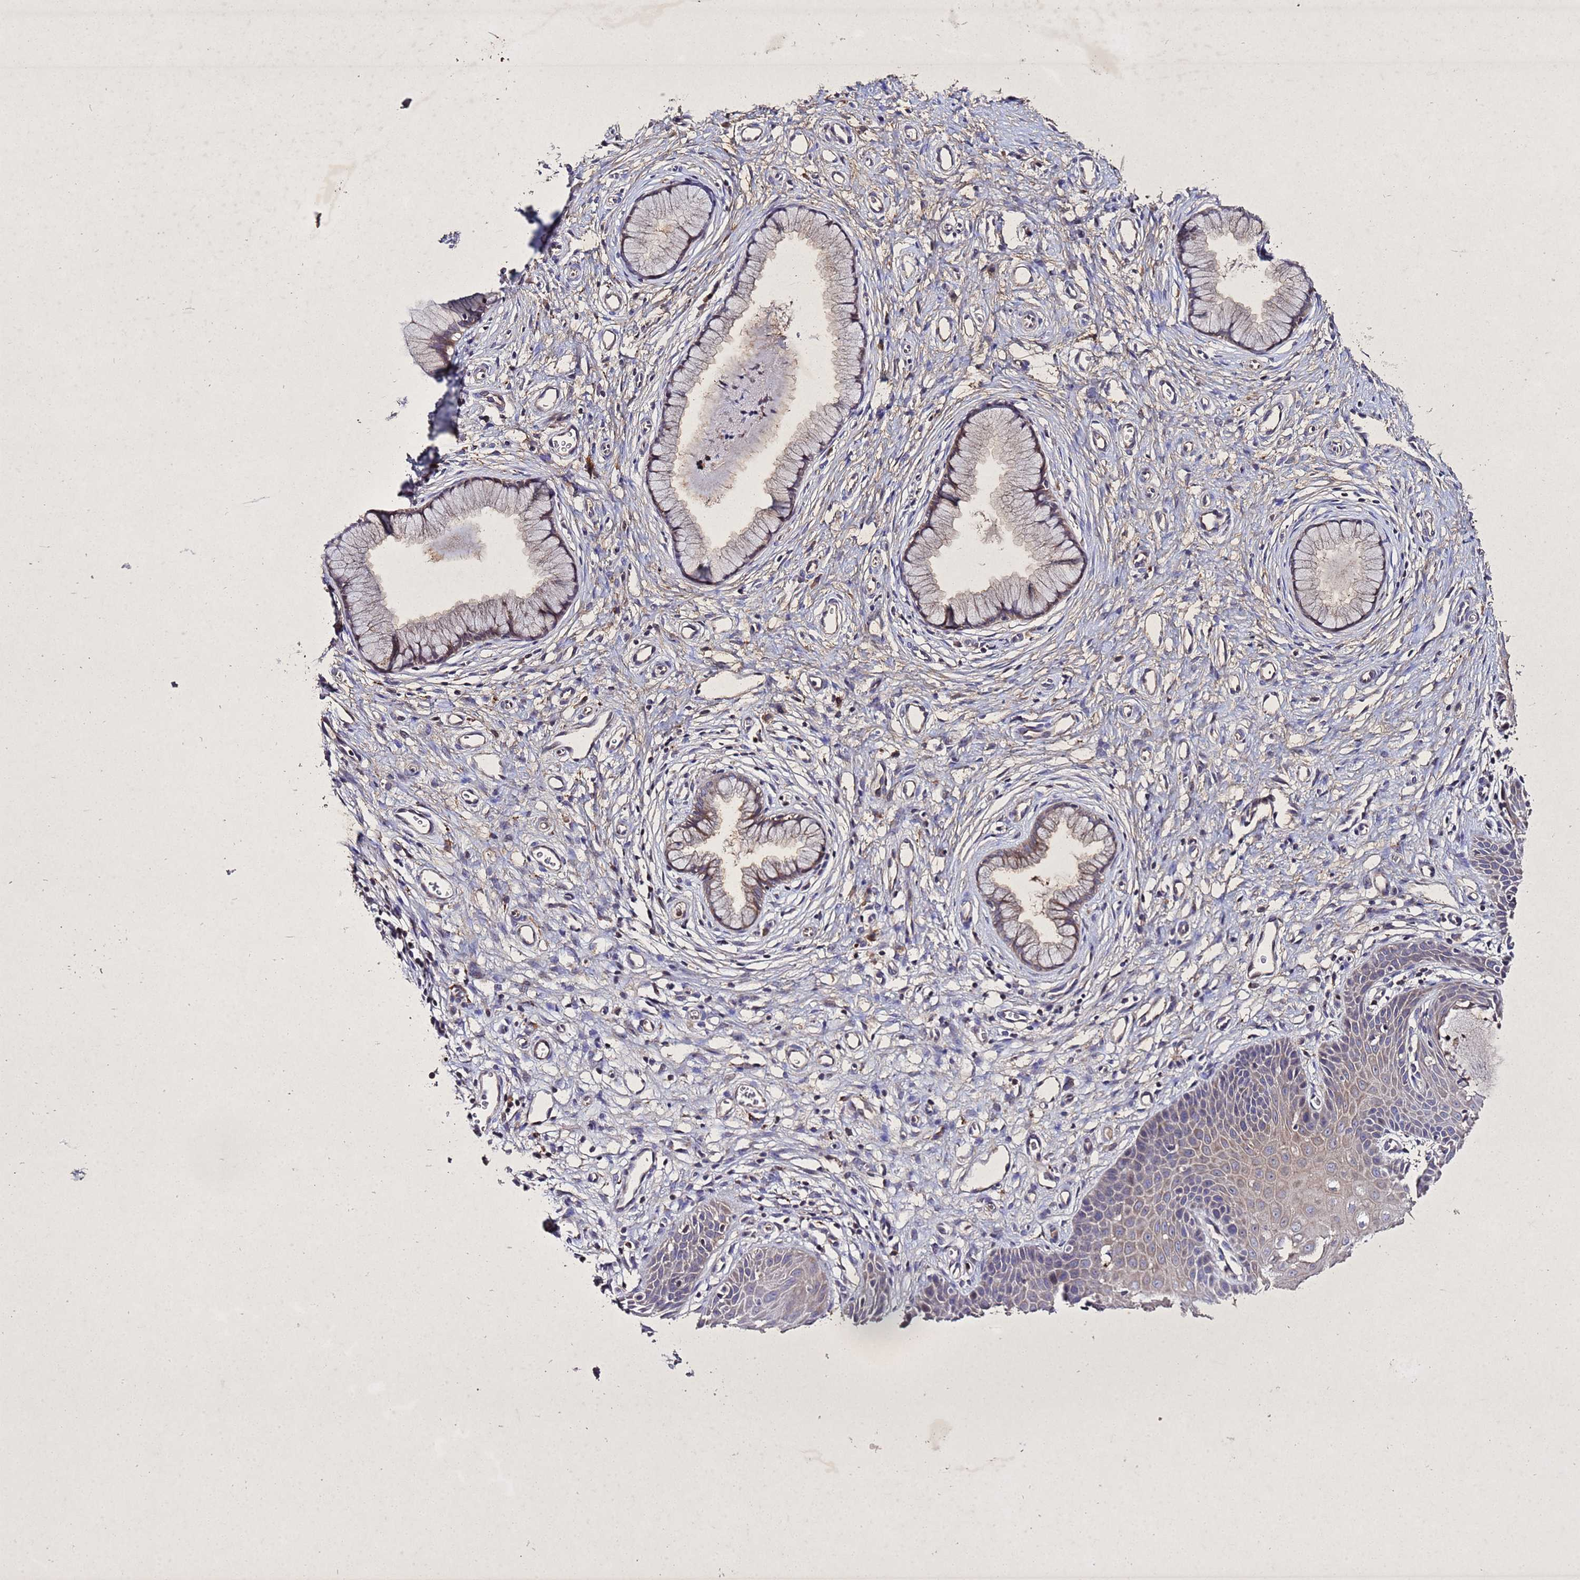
{"staining": {"intensity": "weak", "quantity": "25%-75%", "location": "cytoplasmic/membranous"}, "tissue": "cervix", "cell_type": "Glandular cells", "image_type": "normal", "snomed": [{"axis": "morphology", "description": "Normal tissue, NOS"}, {"axis": "topography", "description": "Cervix"}], "caption": "Immunohistochemical staining of benign cervix reveals low levels of weak cytoplasmic/membranous expression in about 25%-75% of glandular cells. Nuclei are stained in blue.", "gene": "SV2B", "patient": {"sex": "female", "age": 36}}